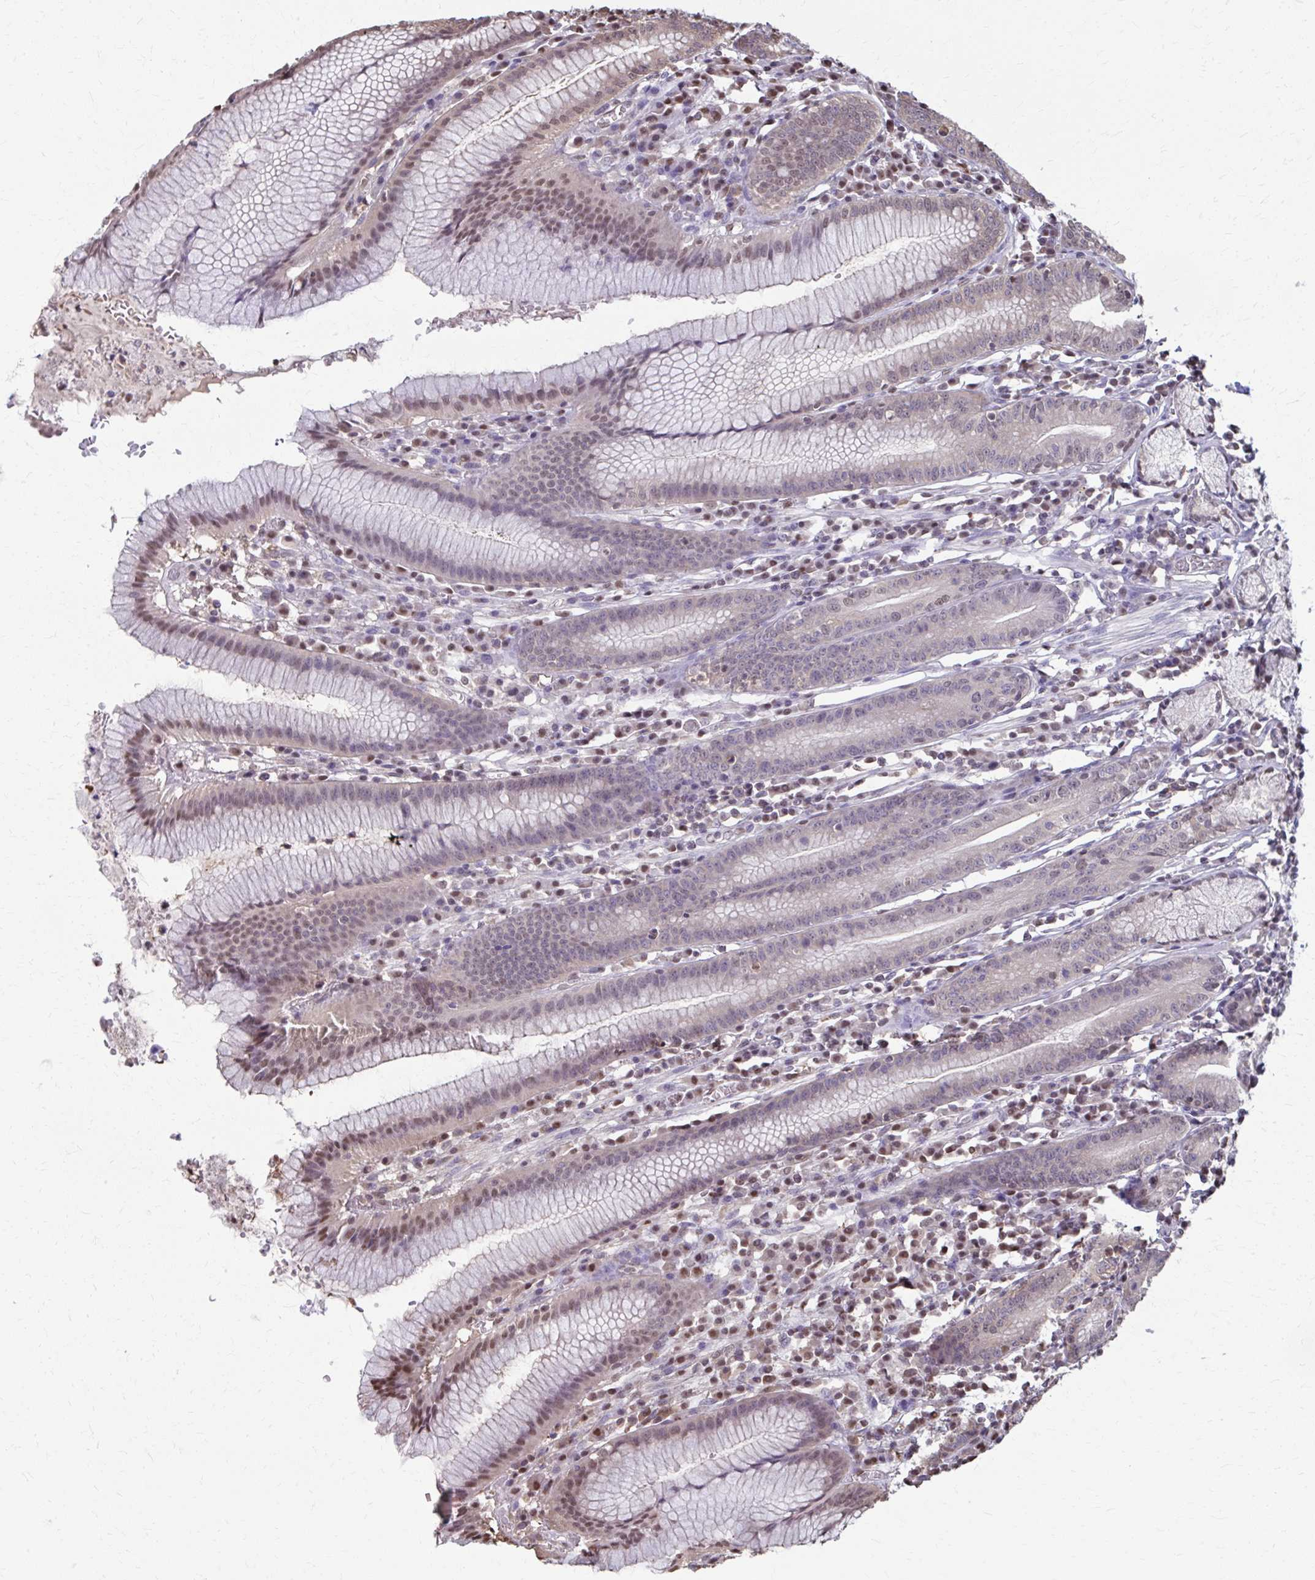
{"staining": {"intensity": "weak", "quantity": "25%-75%", "location": "nuclear"}, "tissue": "stomach", "cell_type": "Glandular cells", "image_type": "normal", "snomed": [{"axis": "morphology", "description": "Normal tissue, NOS"}, {"axis": "topography", "description": "Stomach"}], "caption": "Immunohistochemistry (IHC) histopathology image of normal stomach: human stomach stained using immunohistochemistry (IHC) displays low levels of weak protein expression localized specifically in the nuclear of glandular cells, appearing as a nuclear brown color.", "gene": "ING4", "patient": {"sex": "male", "age": 55}}